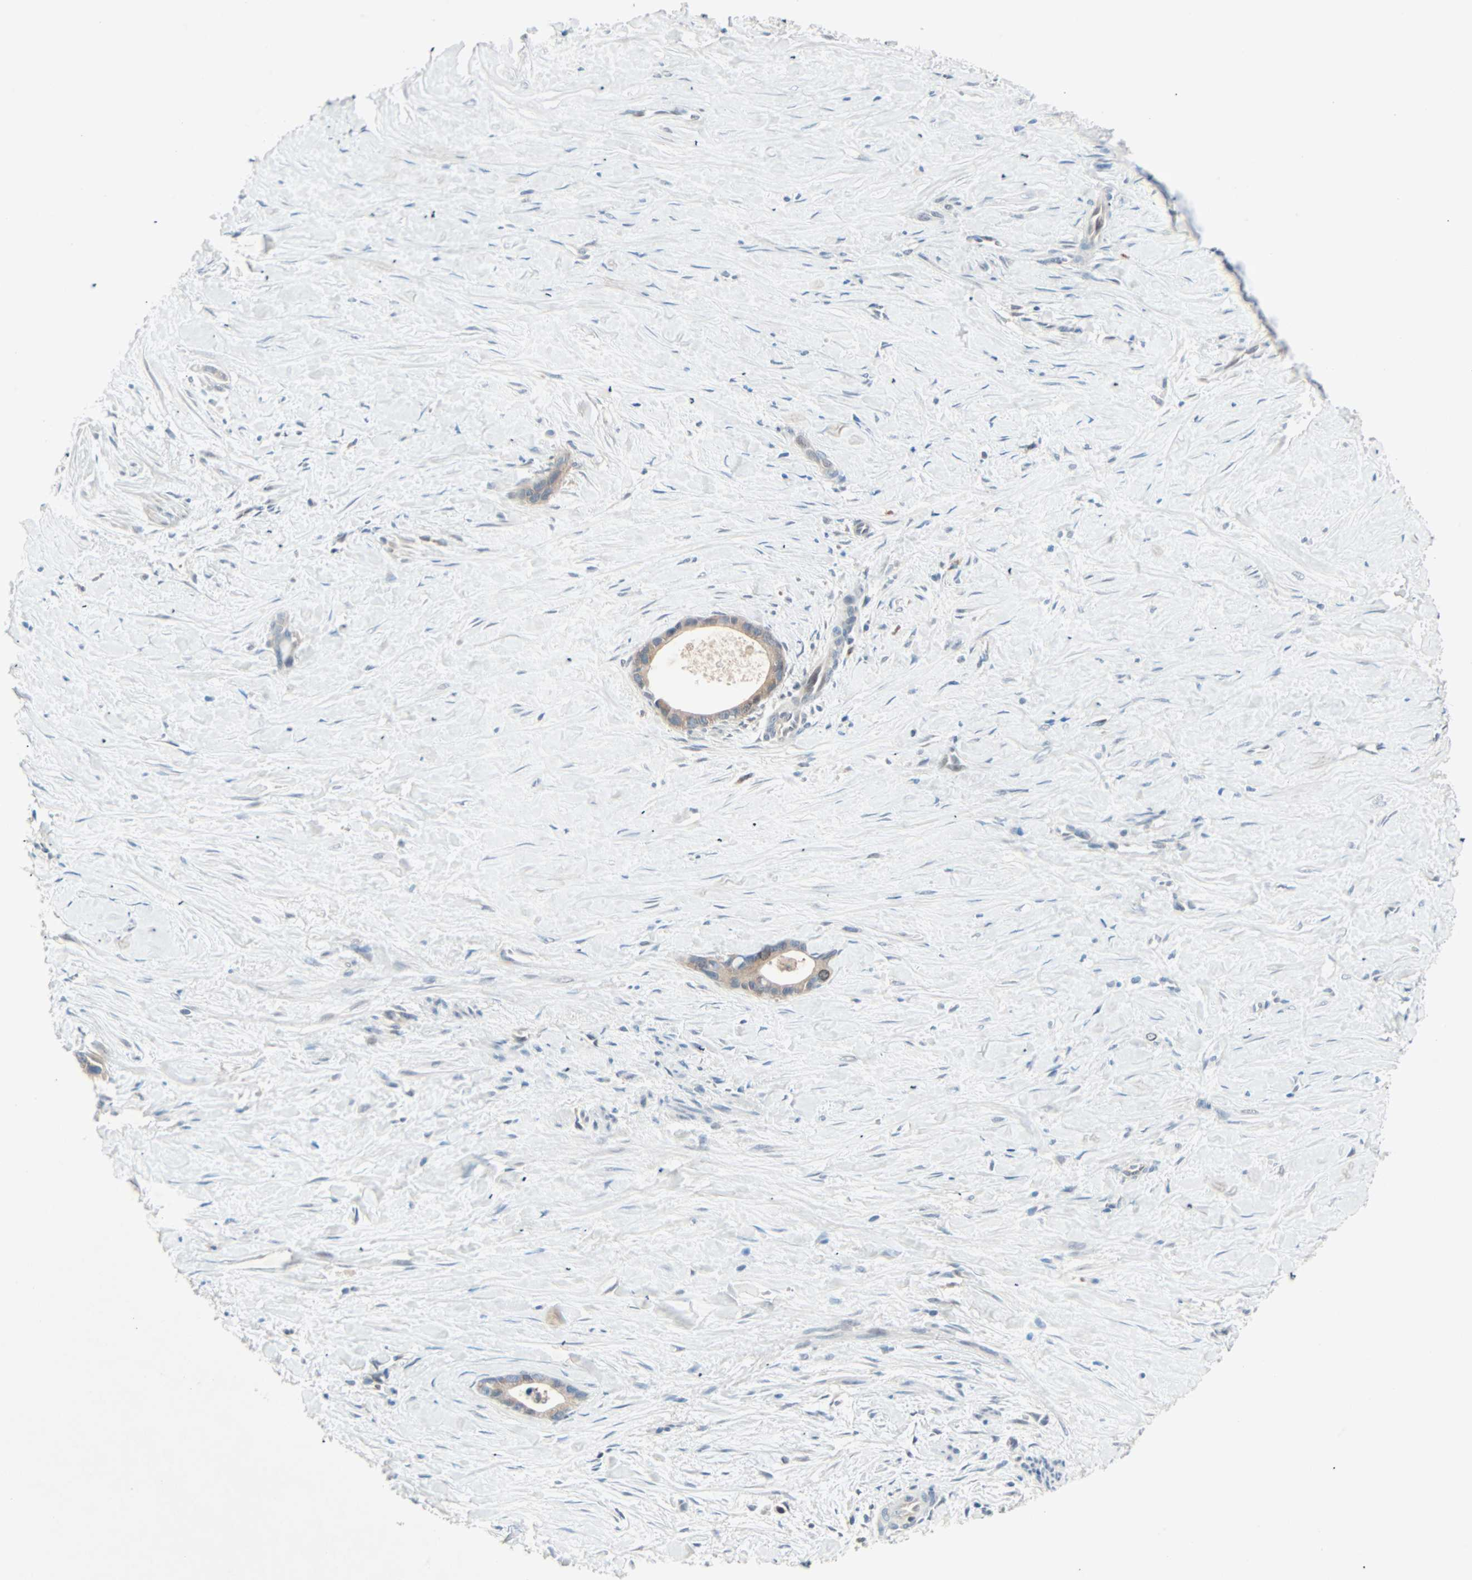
{"staining": {"intensity": "weak", "quantity": "25%-75%", "location": "cytoplasmic/membranous"}, "tissue": "liver cancer", "cell_type": "Tumor cells", "image_type": "cancer", "snomed": [{"axis": "morphology", "description": "Cholangiocarcinoma"}, {"axis": "topography", "description": "Liver"}], "caption": "Cholangiocarcinoma (liver) tissue shows weak cytoplasmic/membranous staining in about 25%-75% of tumor cells, visualized by immunohistochemistry.", "gene": "SMIM8", "patient": {"sex": "female", "age": 61}}